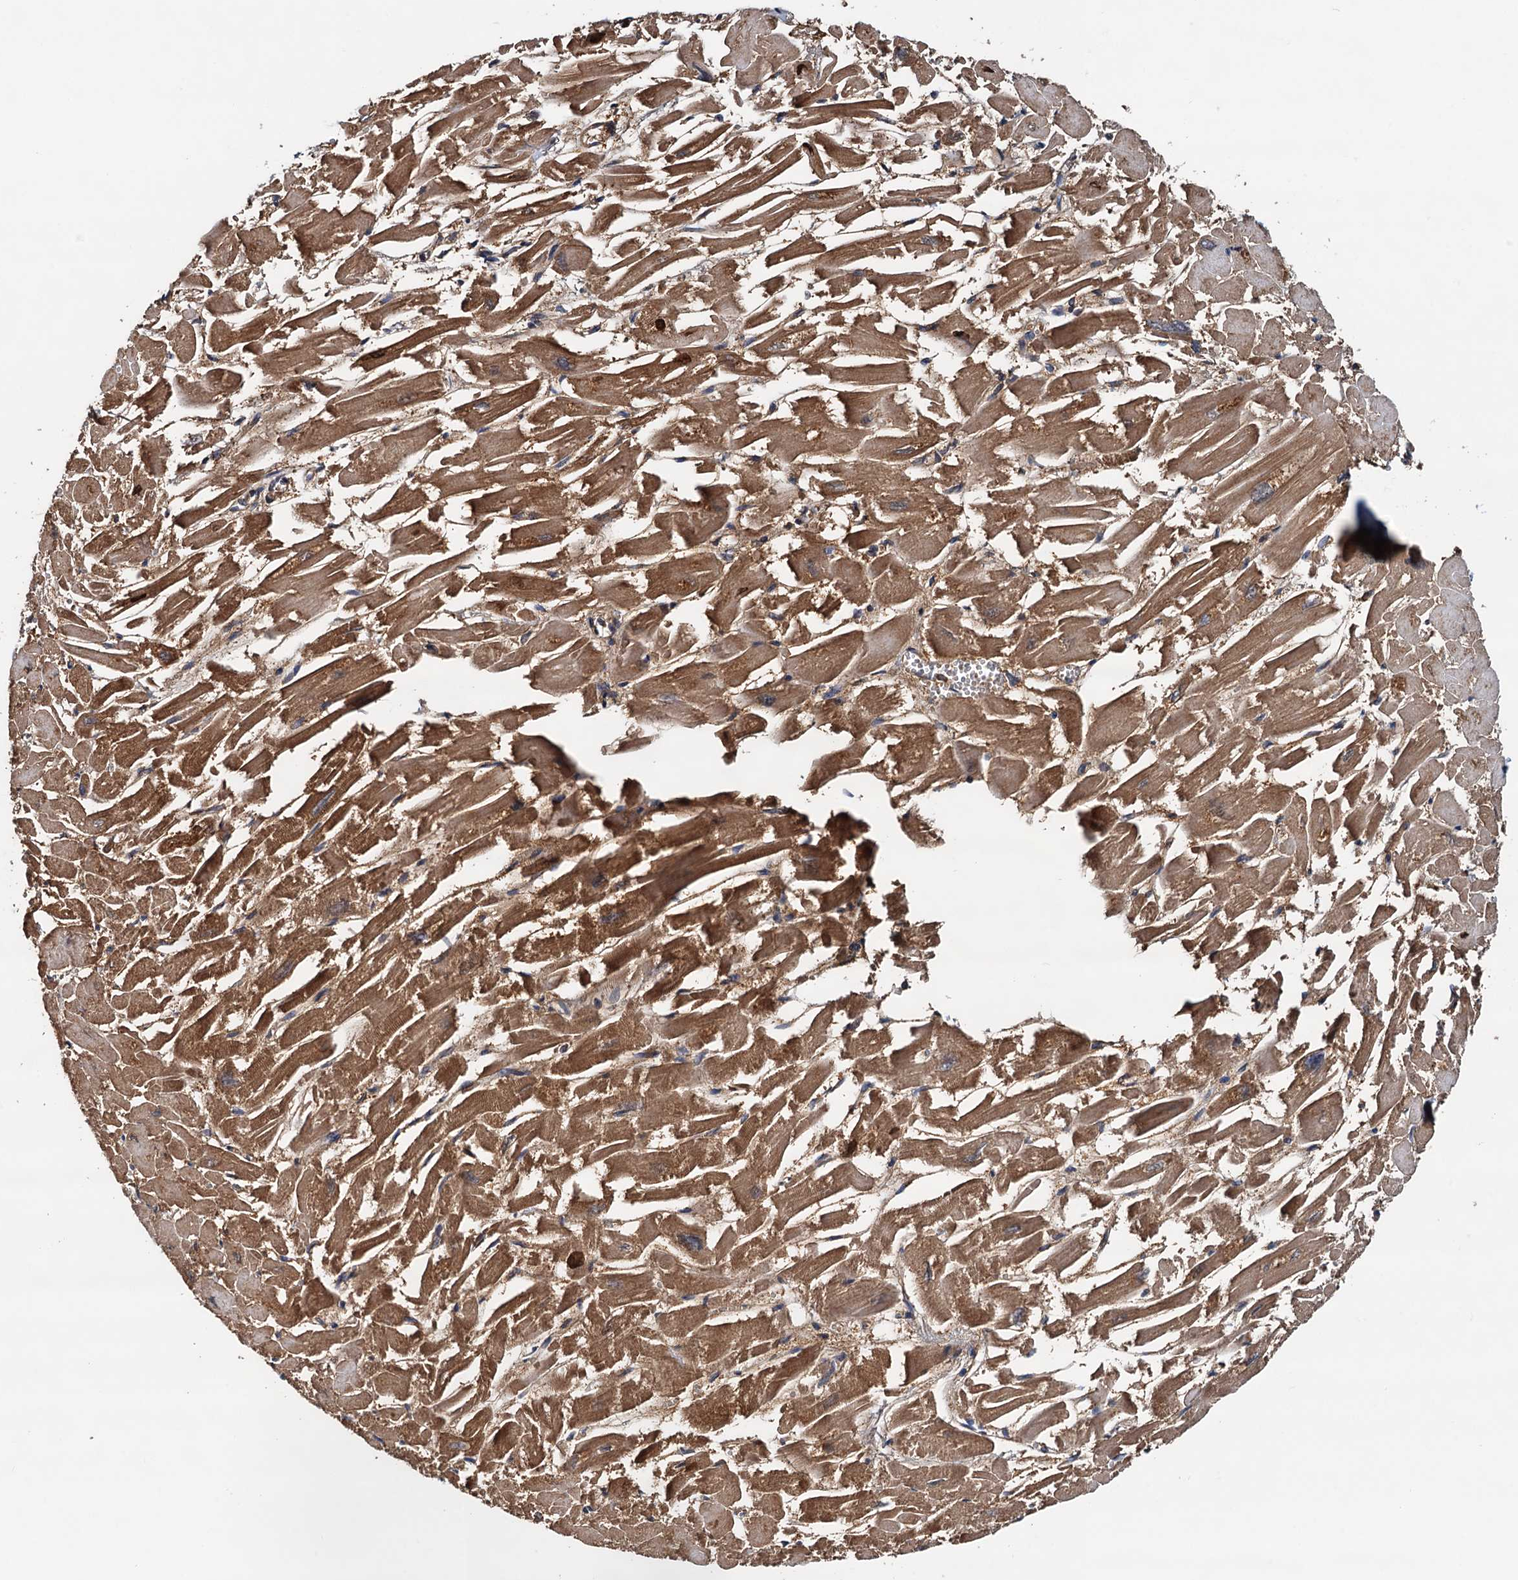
{"staining": {"intensity": "moderate", "quantity": ">75%", "location": "cytoplasmic/membranous"}, "tissue": "heart muscle", "cell_type": "Cardiomyocytes", "image_type": "normal", "snomed": [{"axis": "morphology", "description": "Normal tissue, NOS"}, {"axis": "topography", "description": "Heart"}], "caption": "Protein staining shows moderate cytoplasmic/membranous positivity in approximately >75% of cardiomyocytes in normal heart muscle.", "gene": "USP6NL", "patient": {"sex": "male", "age": 54}}